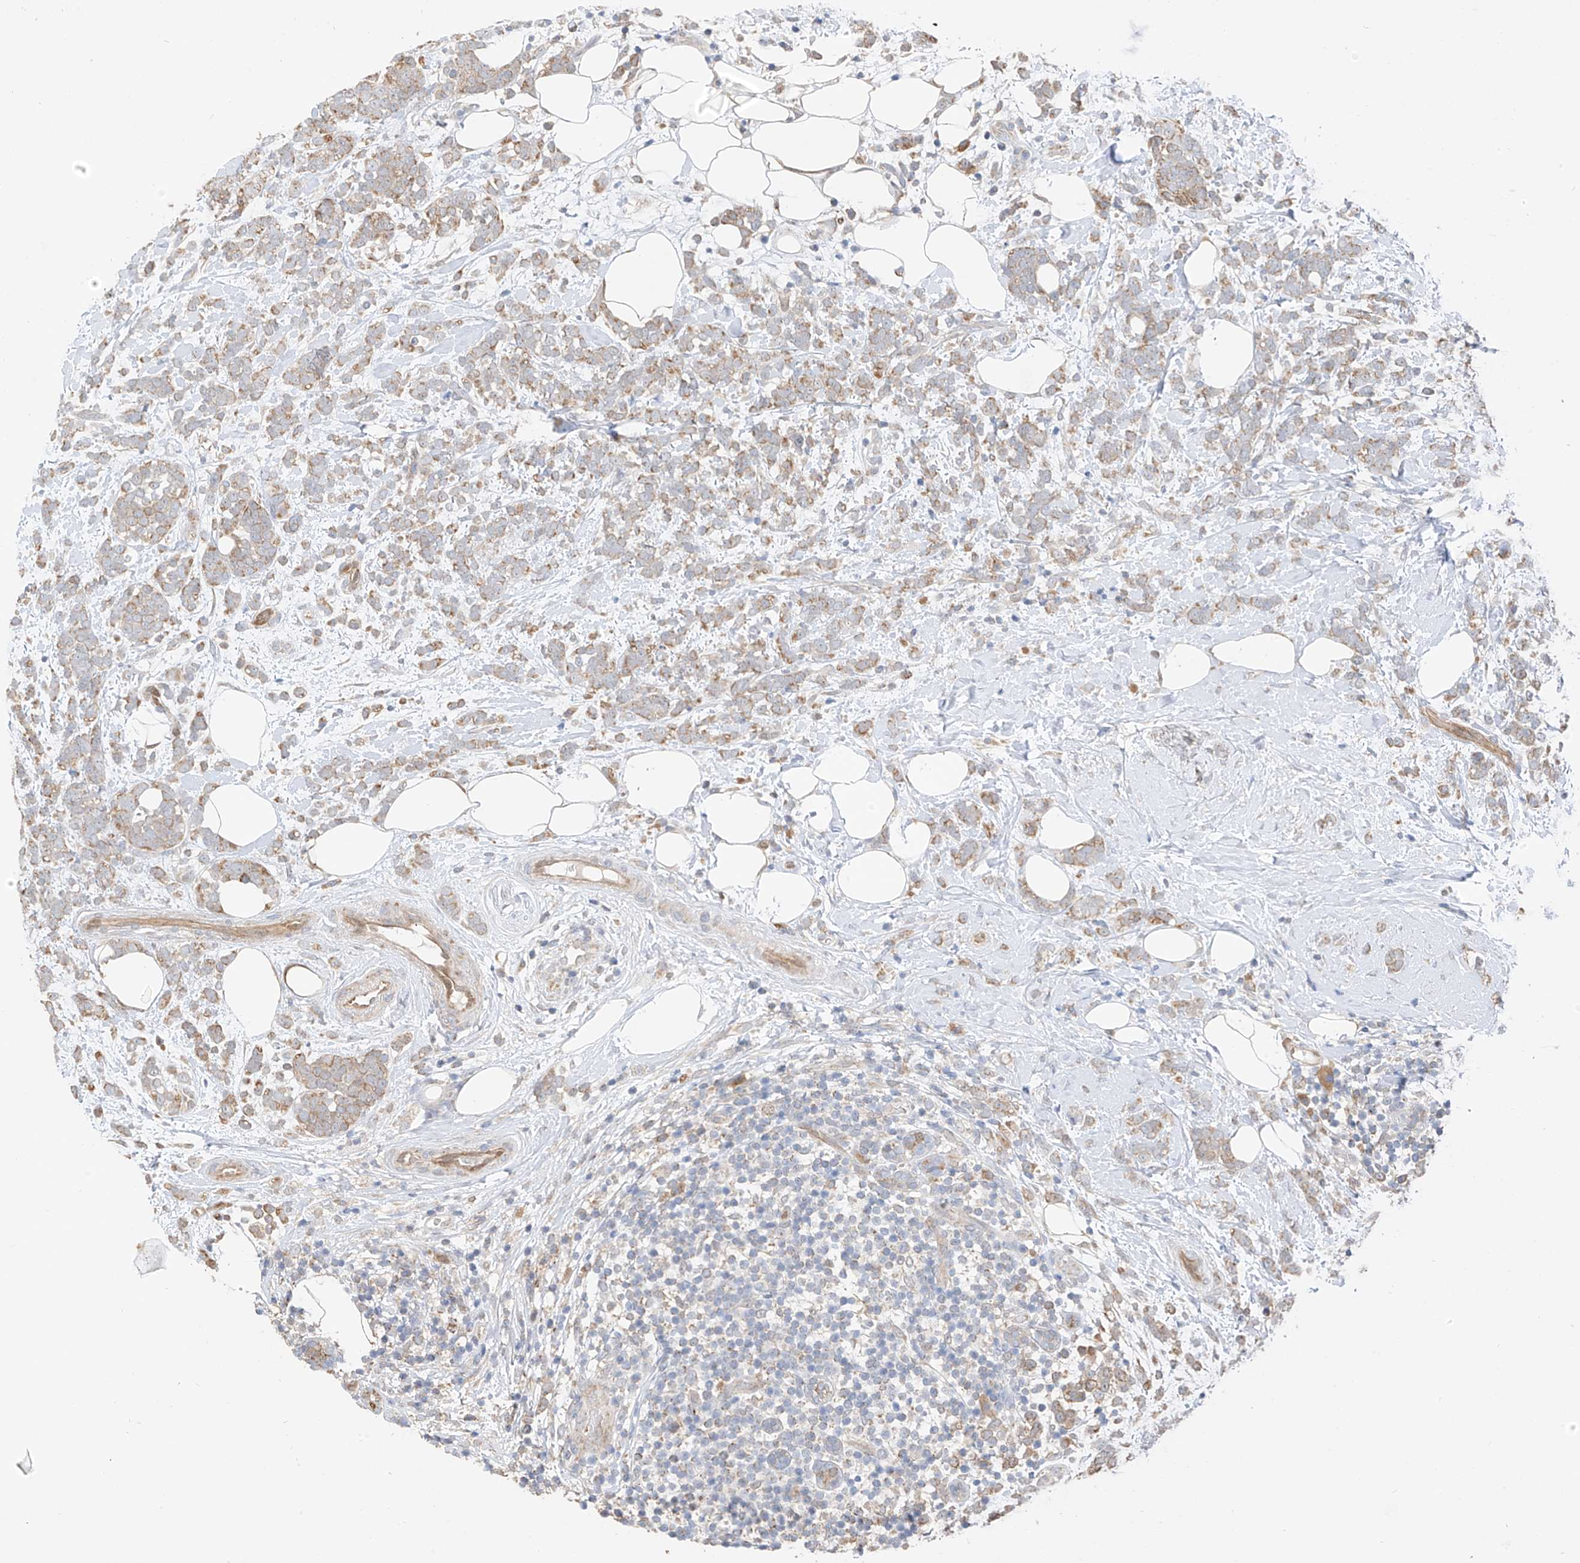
{"staining": {"intensity": "moderate", "quantity": ">75%", "location": "cytoplasmic/membranous"}, "tissue": "breast cancer", "cell_type": "Tumor cells", "image_type": "cancer", "snomed": [{"axis": "morphology", "description": "Lobular carcinoma"}, {"axis": "topography", "description": "Breast"}], "caption": "An image of breast cancer stained for a protein shows moderate cytoplasmic/membranous brown staining in tumor cells. The staining was performed using DAB (3,3'-diaminobenzidine), with brown indicating positive protein expression. Nuclei are stained blue with hematoxylin.", "gene": "PPA2", "patient": {"sex": "female", "age": 58}}